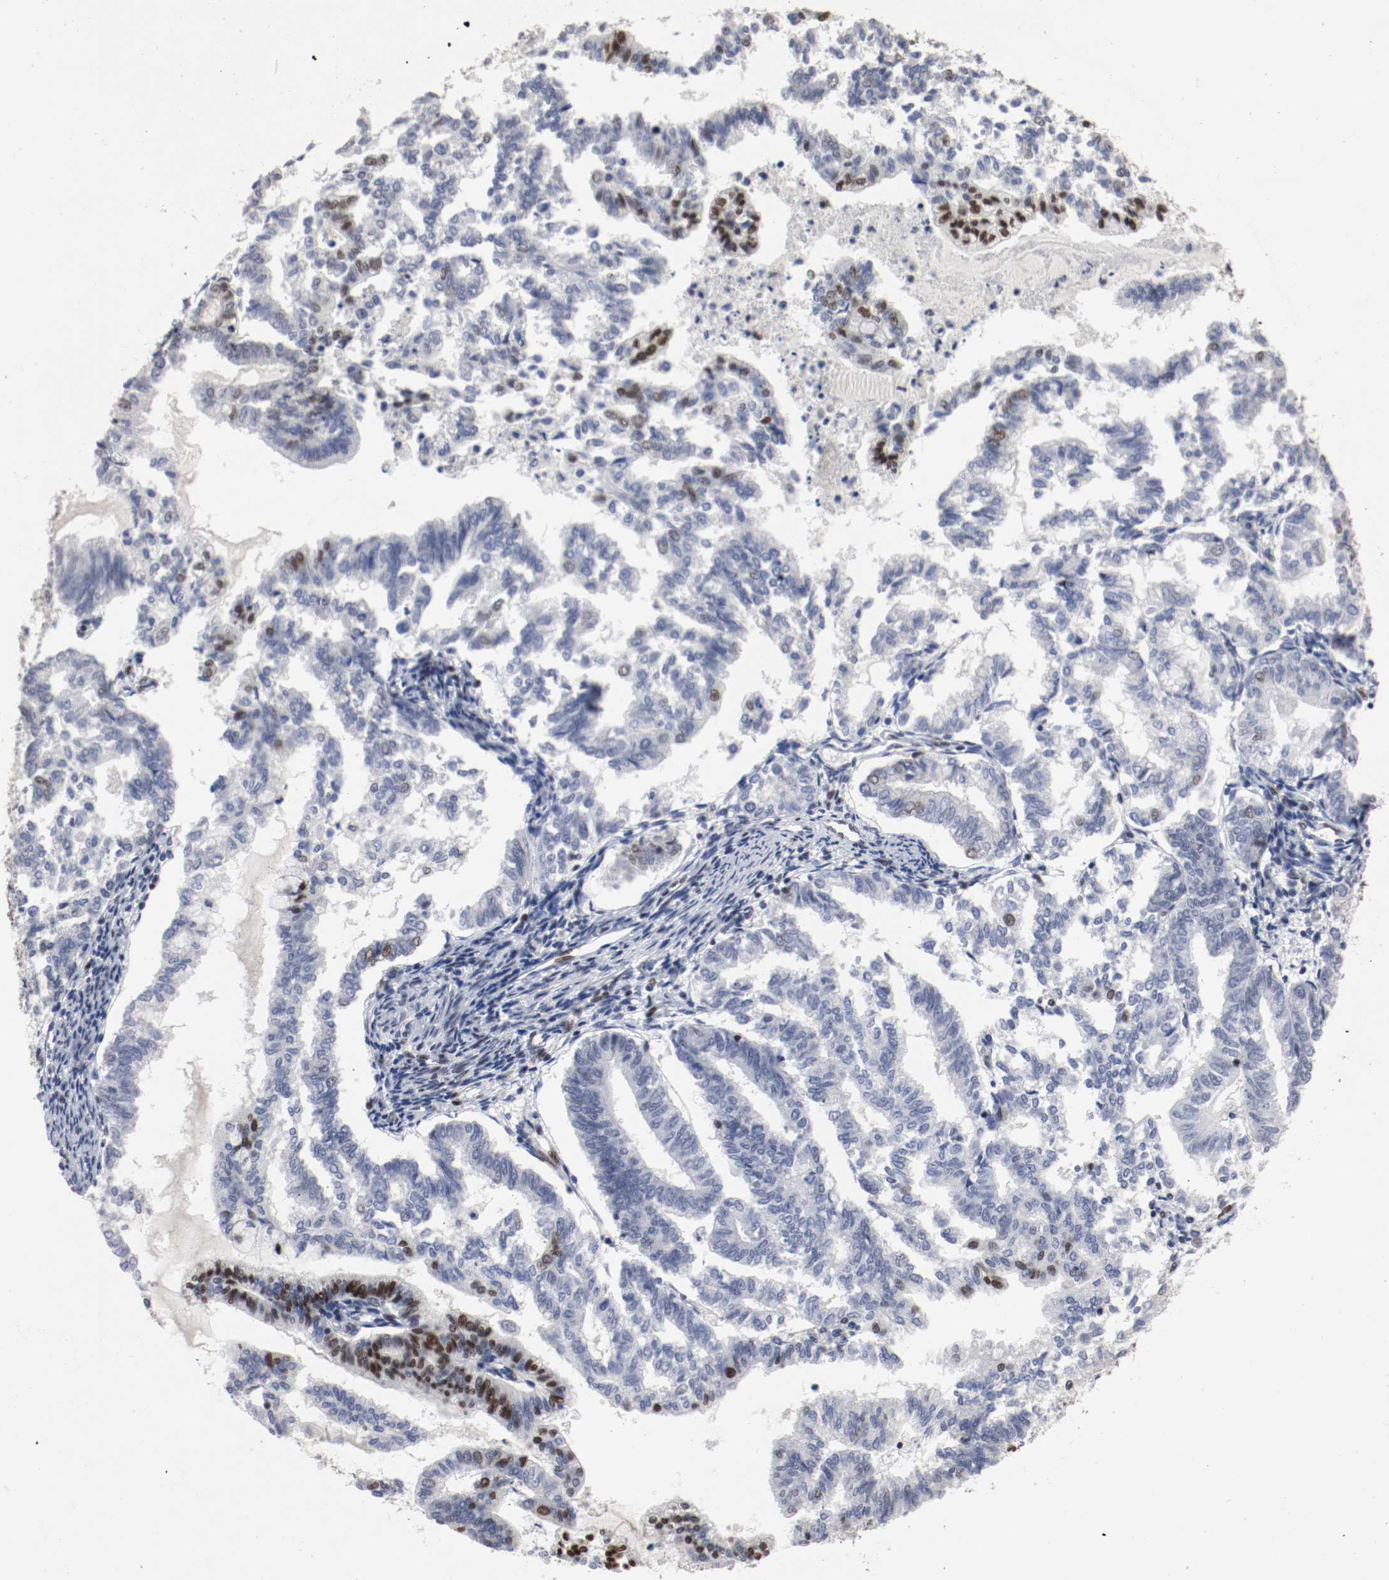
{"staining": {"intensity": "moderate", "quantity": "<25%", "location": "nuclear"}, "tissue": "endometrial cancer", "cell_type": "Tumor cells", "image_type": "cancer", "snomed": [{"axis": "morphology", "description": "Adenocarcinoma, NOS"}, {"axis": "topography", "description": "Endometrium"}], "caption": "This is a micrograph of IHC staining of endometrial adenocarcinoma, which shows moderate staining in the nuclear of tumor cells.", "gene": "MEF2D", "patient": {"sex": "female", "age": 79}}